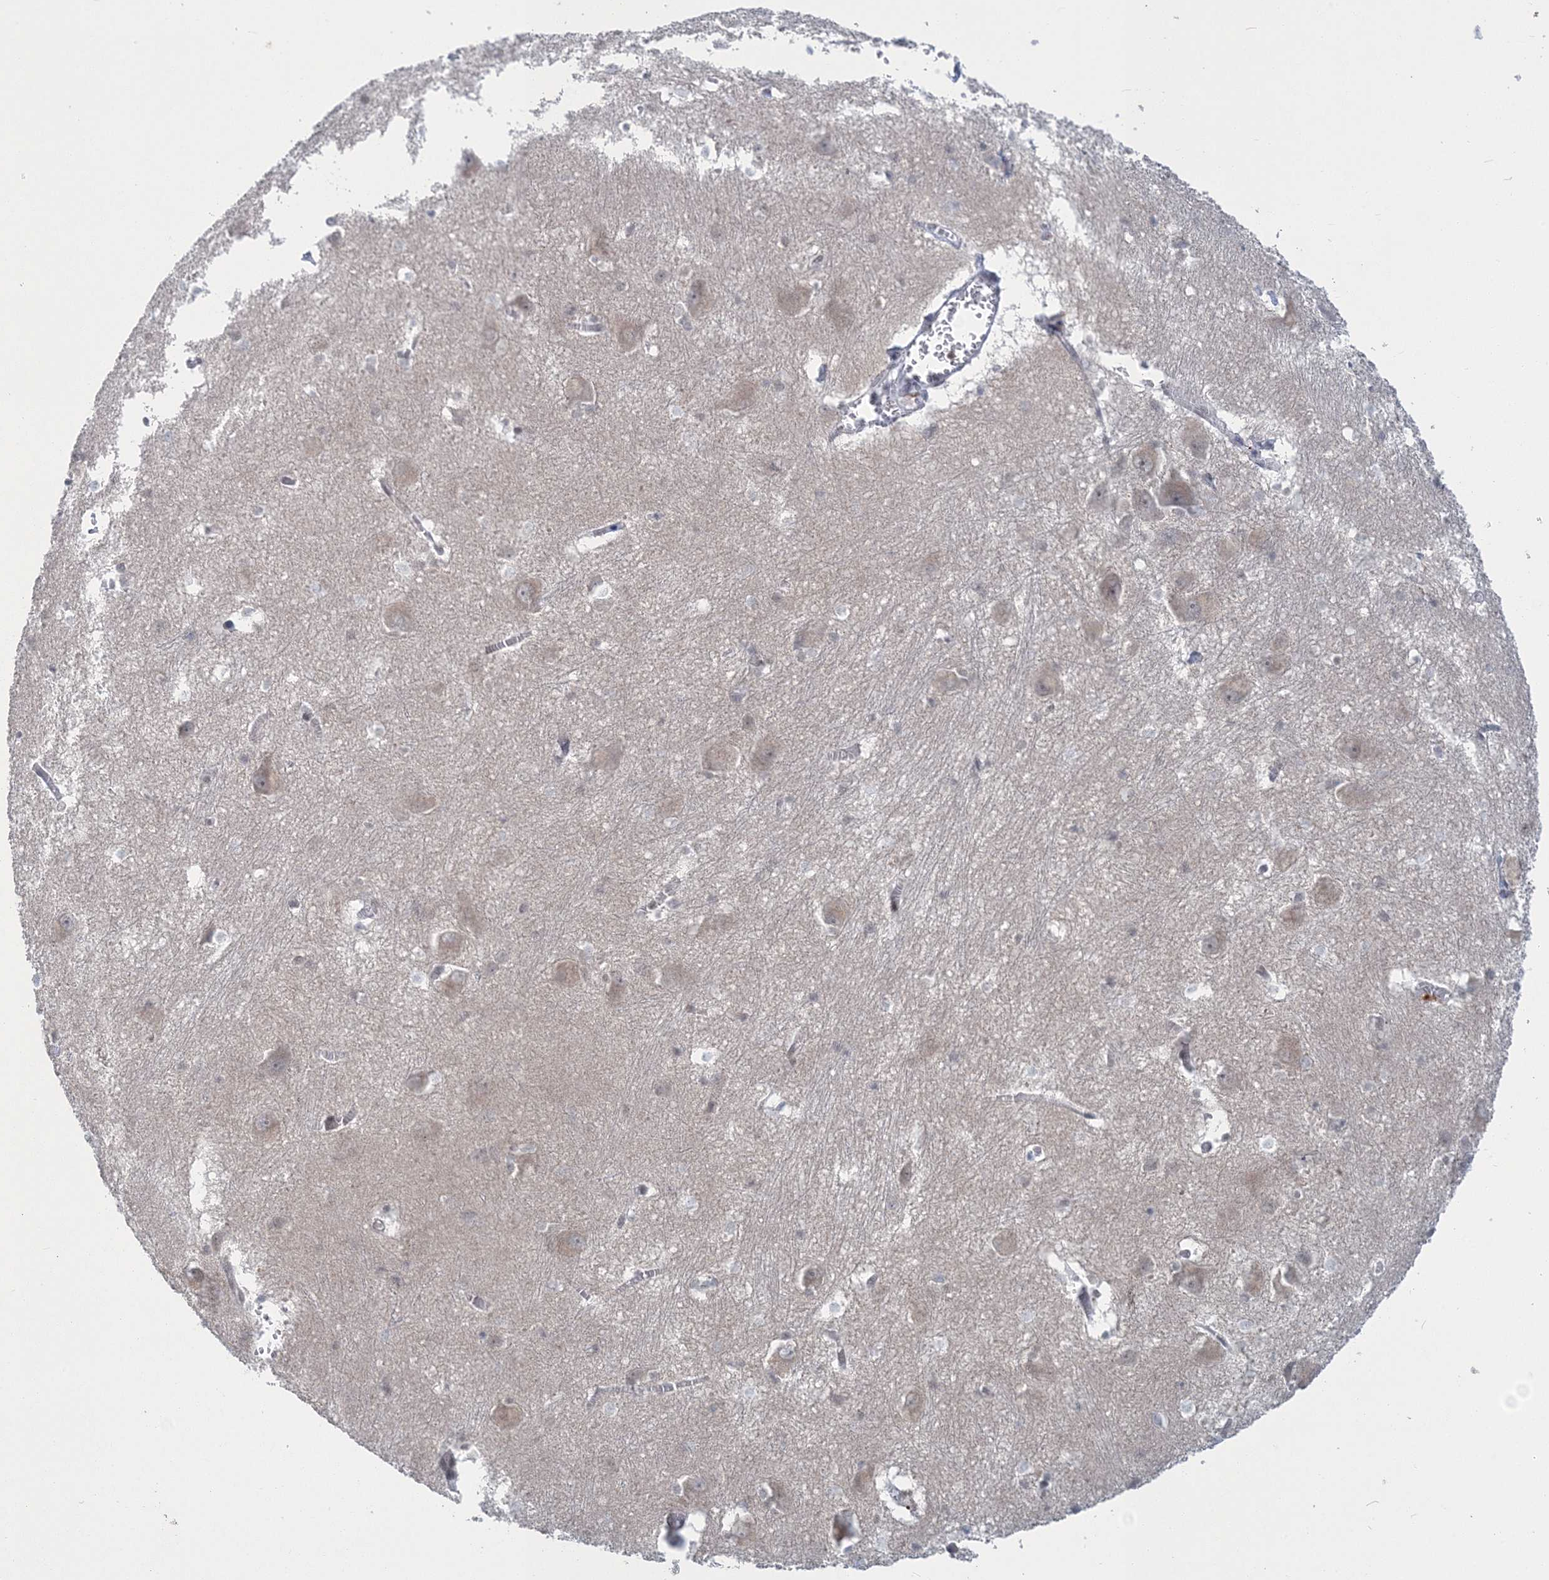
{"staining": {"intensity": "weak", "quantity": "25%-75%", "location": "nuclear"}, "tissue": "caudate", "cell_type": "Glial cells", "image_type": "normal", "snomed": [{"axis": "morphology", "description": "Normal tissue, NOS"}, {"axis": "topography", "description": "Lateral ventricle wall"}], "caption": "This photomicrograph reveals IHC staining of unremarkable human caudate, with low weak nuclear positivity in approximately 25%-75% of glial cells.", "gene": "PDS5A", "patient": {"sex": "male", "age": 37}}